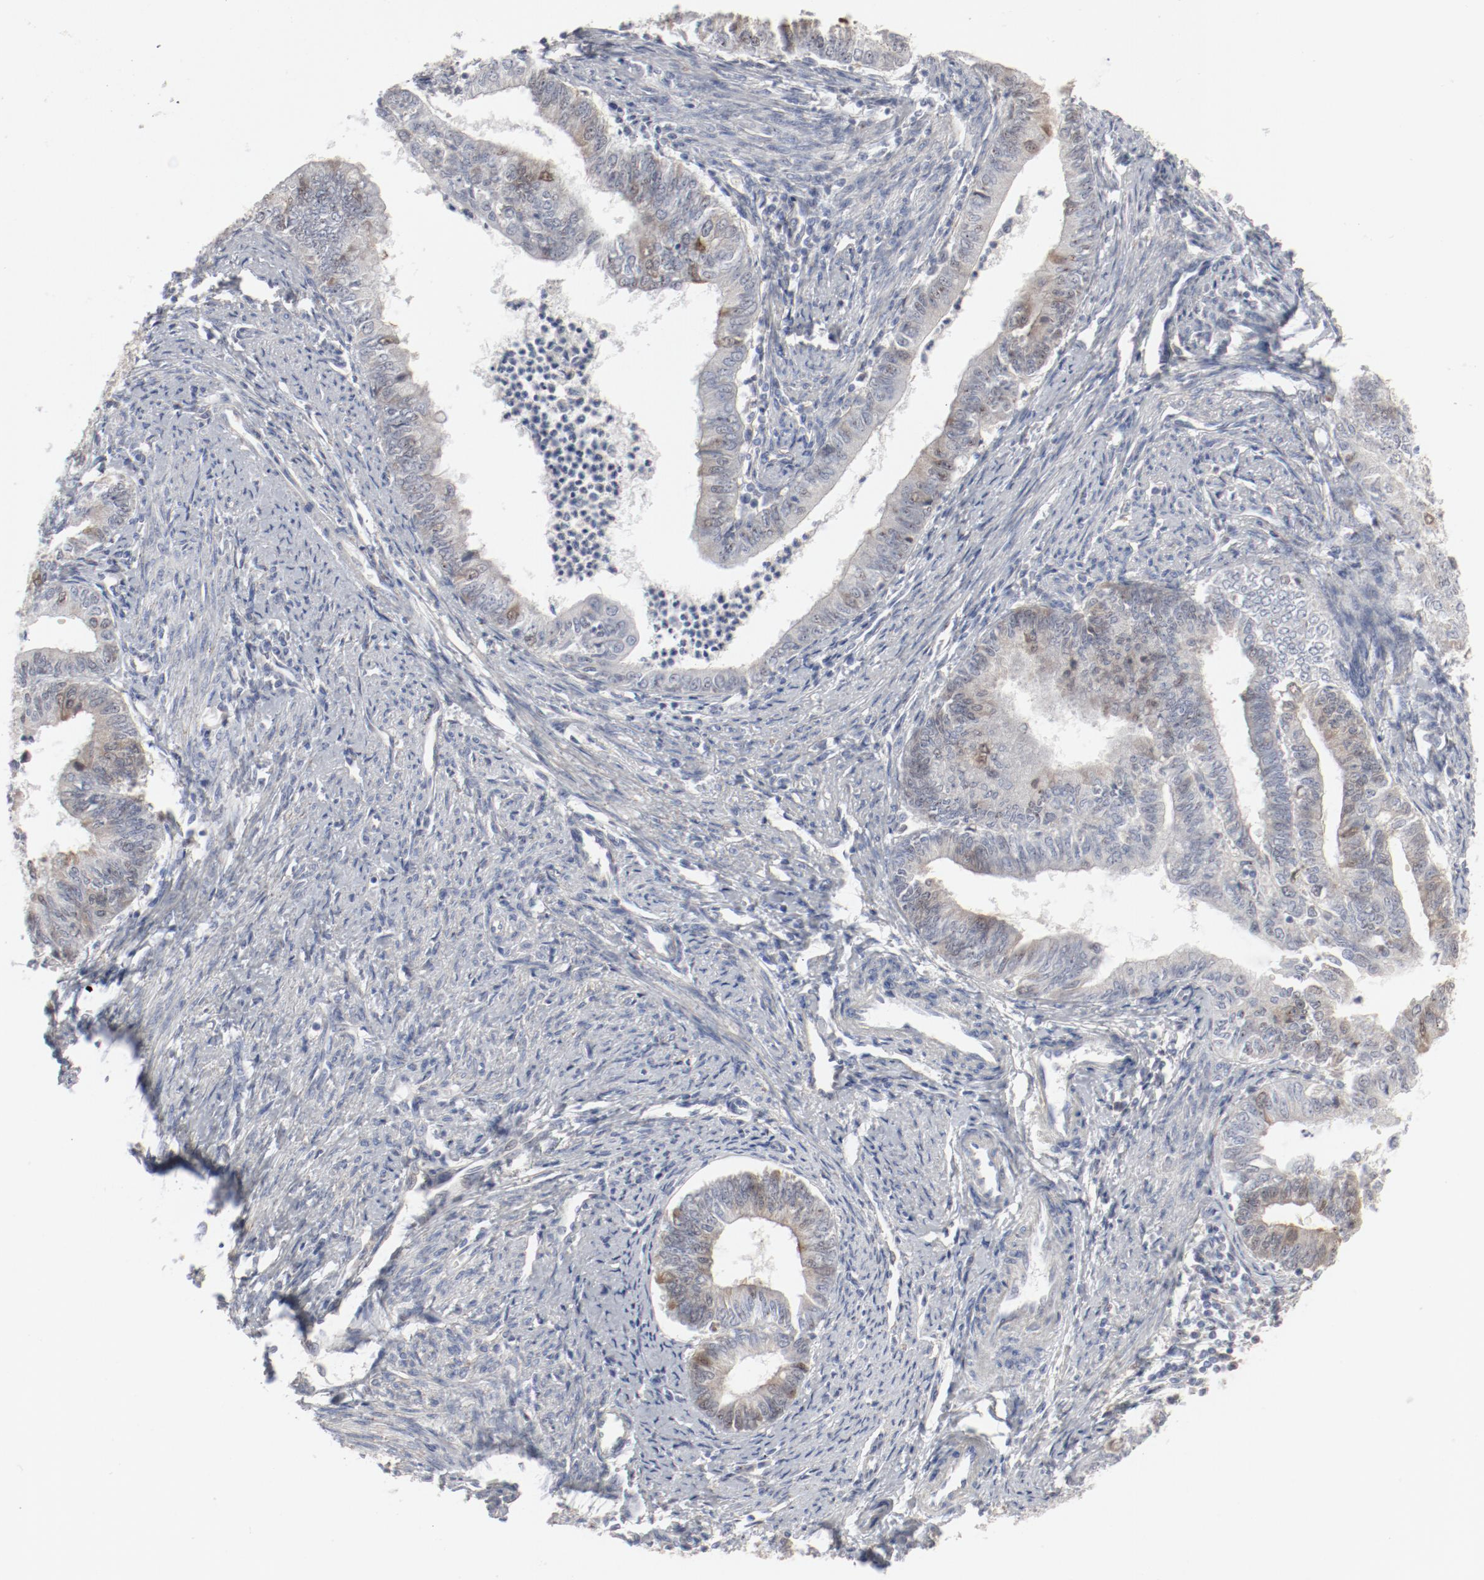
{"staining": {"intensity": "moderate", "quantity": "<25%", "location": "nuclear"}, "tissue": "endometrial cancer", "cell_type": "Tumor cells", "image_type": "cancer", "snomed": [{"axis": "morphology", "description": "Adenocarcinoma, NOS"}, {"axis": "topography", "description": "Endometrium"}], "caption": "Moderate nuclear positivity is identified in about <25% of tumor cells in endometrial adenocarcinoma.", "gene": "CDK1", "patient": {"sex": "female", "age": 66}}